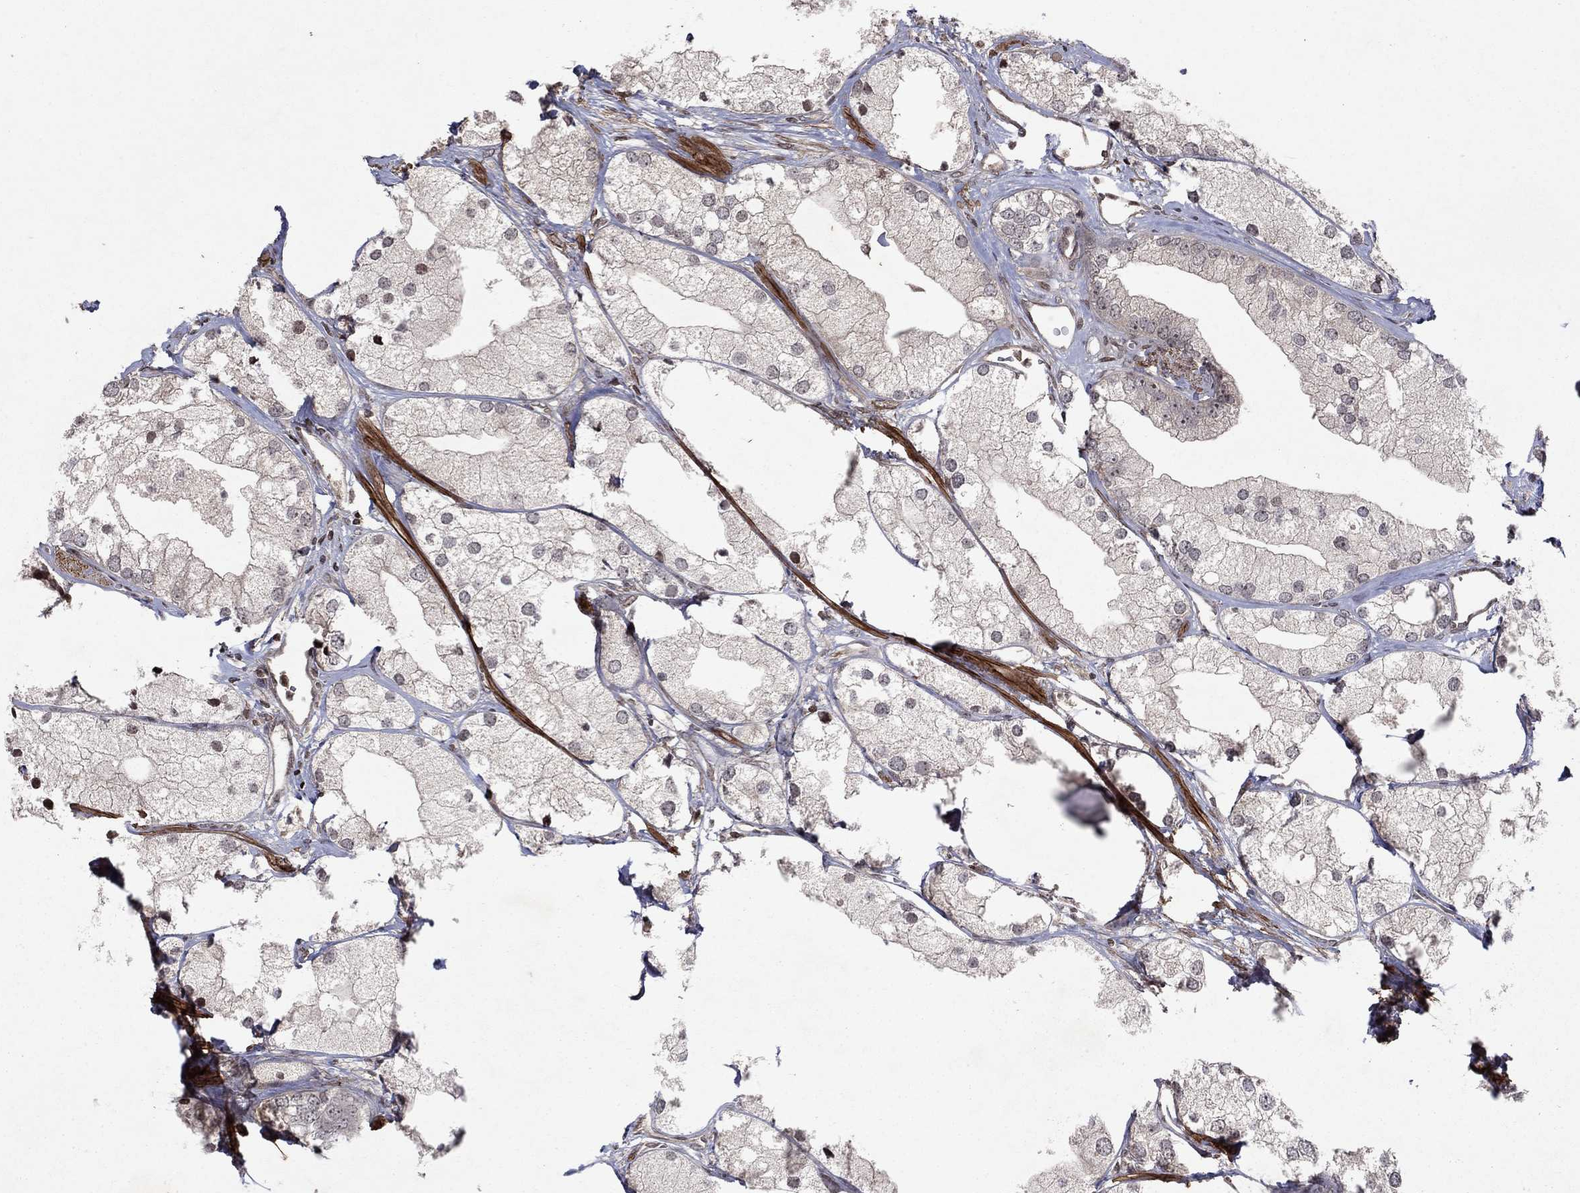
{"staining": {"intensity": "negative", "quantity": "none", "location": "none"}, "tissue": "prostate cancer", "cell_type": "Tumor cells", "image_type": "cancer", "snomed": [{"axis": "morphology", "description": "Adenocarcinoma, NOS"}, {"axis": "topography", "description": "Prostate and seminal vesicle, NOS"}, {"axis": "topography", "description": "Prostate"}], "caption": "Tumor cells are negative for brown protein staining in prostate adenocarcinoma. (DAB (3,3'-diaminobenzidine) immunohistochemistry with hematoxylin counter stain).", "gene": "SORBS1", "patient": {"sex": "male", "age": 79}}